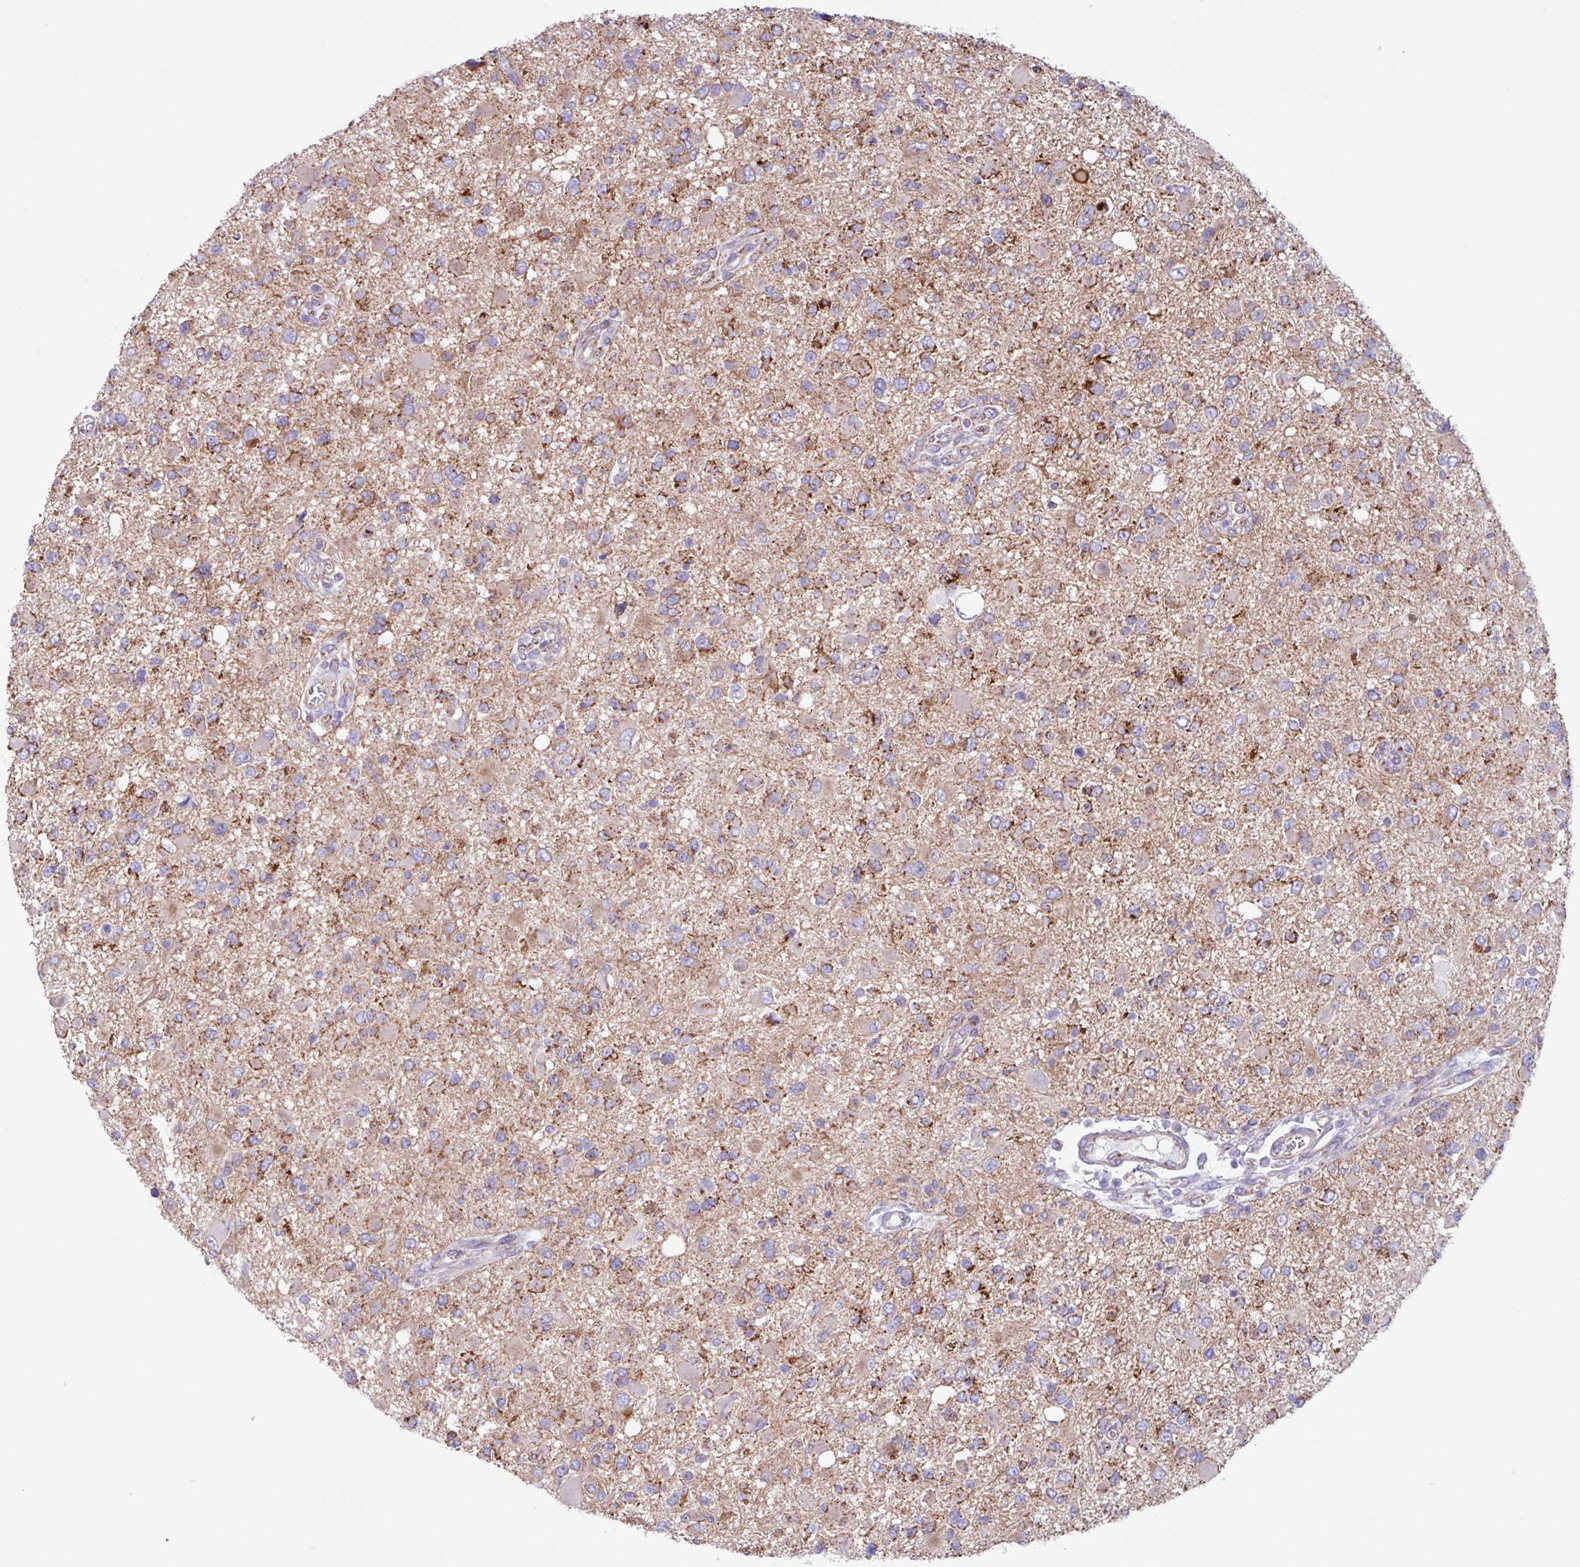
{"staining": {"intensity": "moderate", "quantity": "25%-75%", "location": "cytoplasmic/membranous"}, "tissue": "glioma", "cell_type": "Tumor cells", "image_type": "cancer", "snomed": [{"axis": "morphology", "description": "Glioma, malignant, High grade"}, {"axis": "topography", "description": "Brain"}], "caption": "The immunohistochemical stain shows moderate cytoplasmic/membranous positivity in tumor cells of glioma tissue. (DAB (3,3'-diaminobenzidine) IHC with brightfield microscopy, high magnification).", "gene": "OTULIN", "patient": {"sex": "male", "age": 53}}